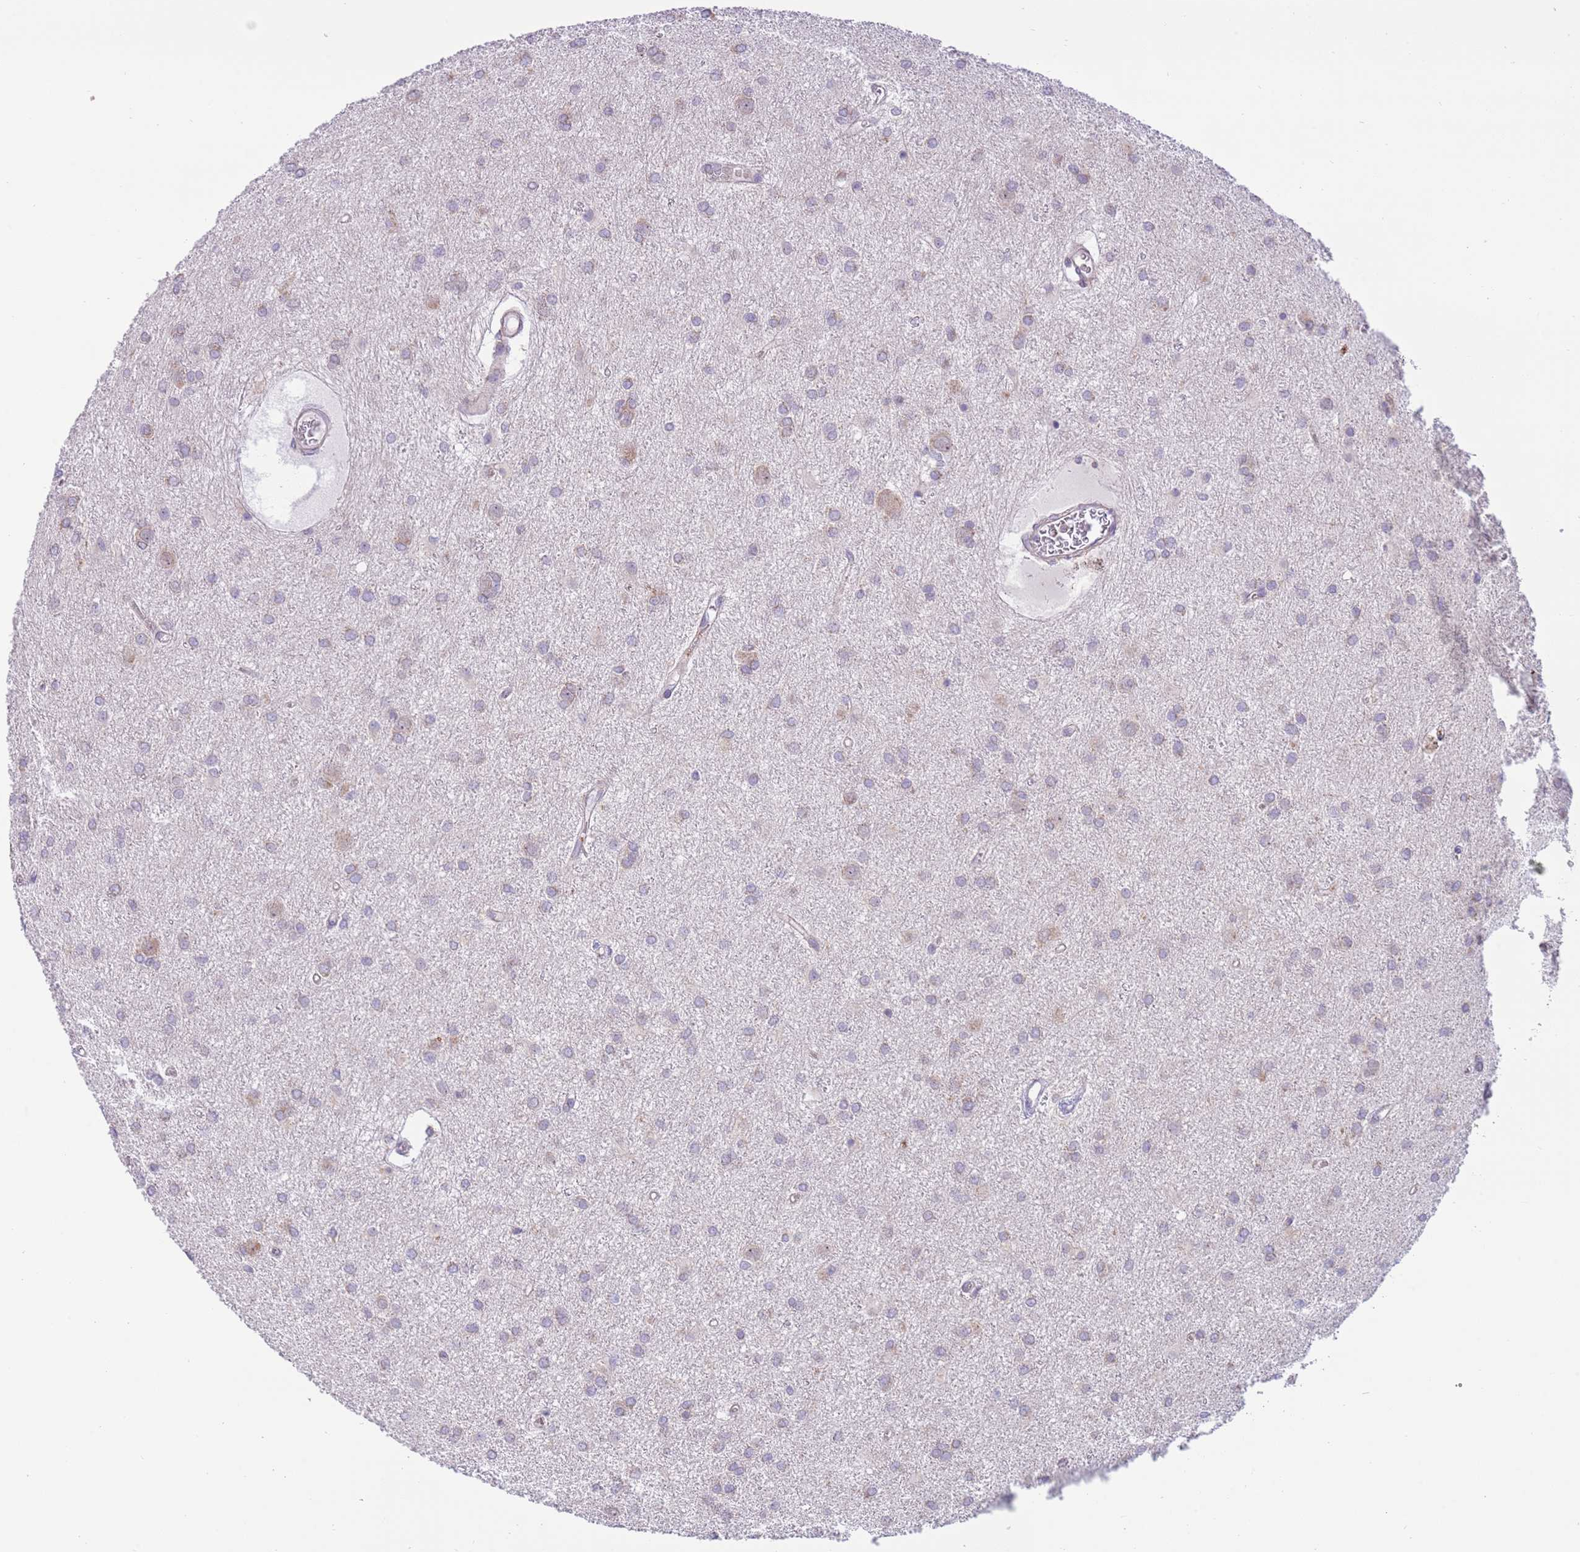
{"staining": {"intensity": "negative", "quantity": "none", "location": "none"}, "tissue": "glioma", "cell_type": "Tumor cells", "image_type": "cancer", "snomed": [{"axis": "morphology", "description": "Glioma, malignant, High grade"}, {"axis": "topography", "description": "Brain"}], "caption": "A high-resolution histopathology image shows immunohistochemistry staining of glioma, which exhibits no significant positivity in tumor cells.", "gene": "DAND5", "patient": {"sex": "female", "age": 50}}